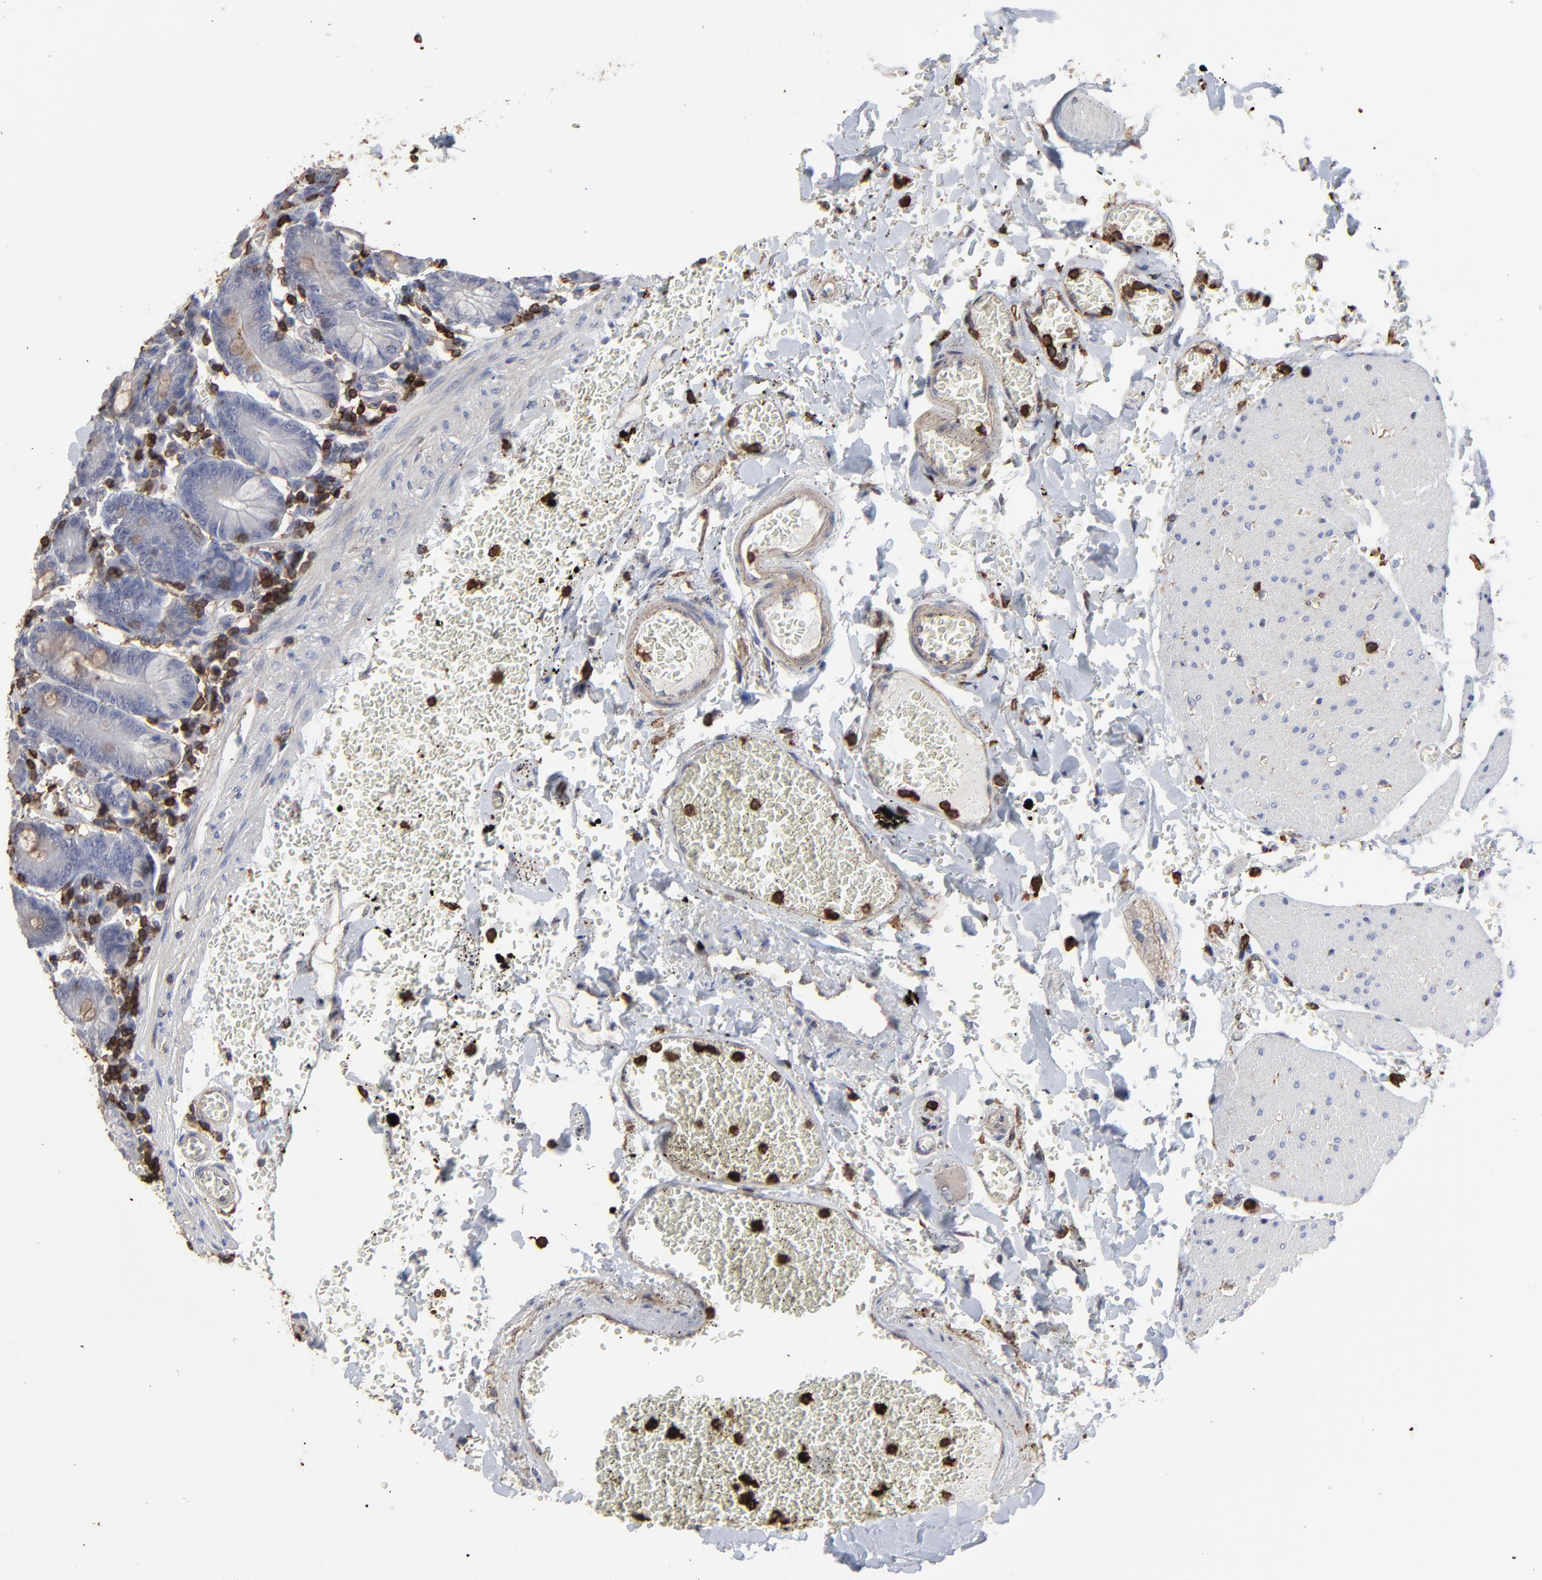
{"staining": {"intensity": "weak", "quantity": "25%-75%", "location": "cytoplasmic/membranous"}, "tissue": "small intestine", "cell_type": "Glandular cells", "image_type": "normal", "snomed": [{"axis": "morphology", "description": "Normal tissue, NOS"}, {"axis": "topography", "description": "Small intestine"}], "caption": "Protein analysis of benign small intestine reveals weak cytoplasmic/membranous expression in about 25%-75% of glandular cells.", "gene": "SLC6A14", "patient": {"sex": "male", "age": 71}}